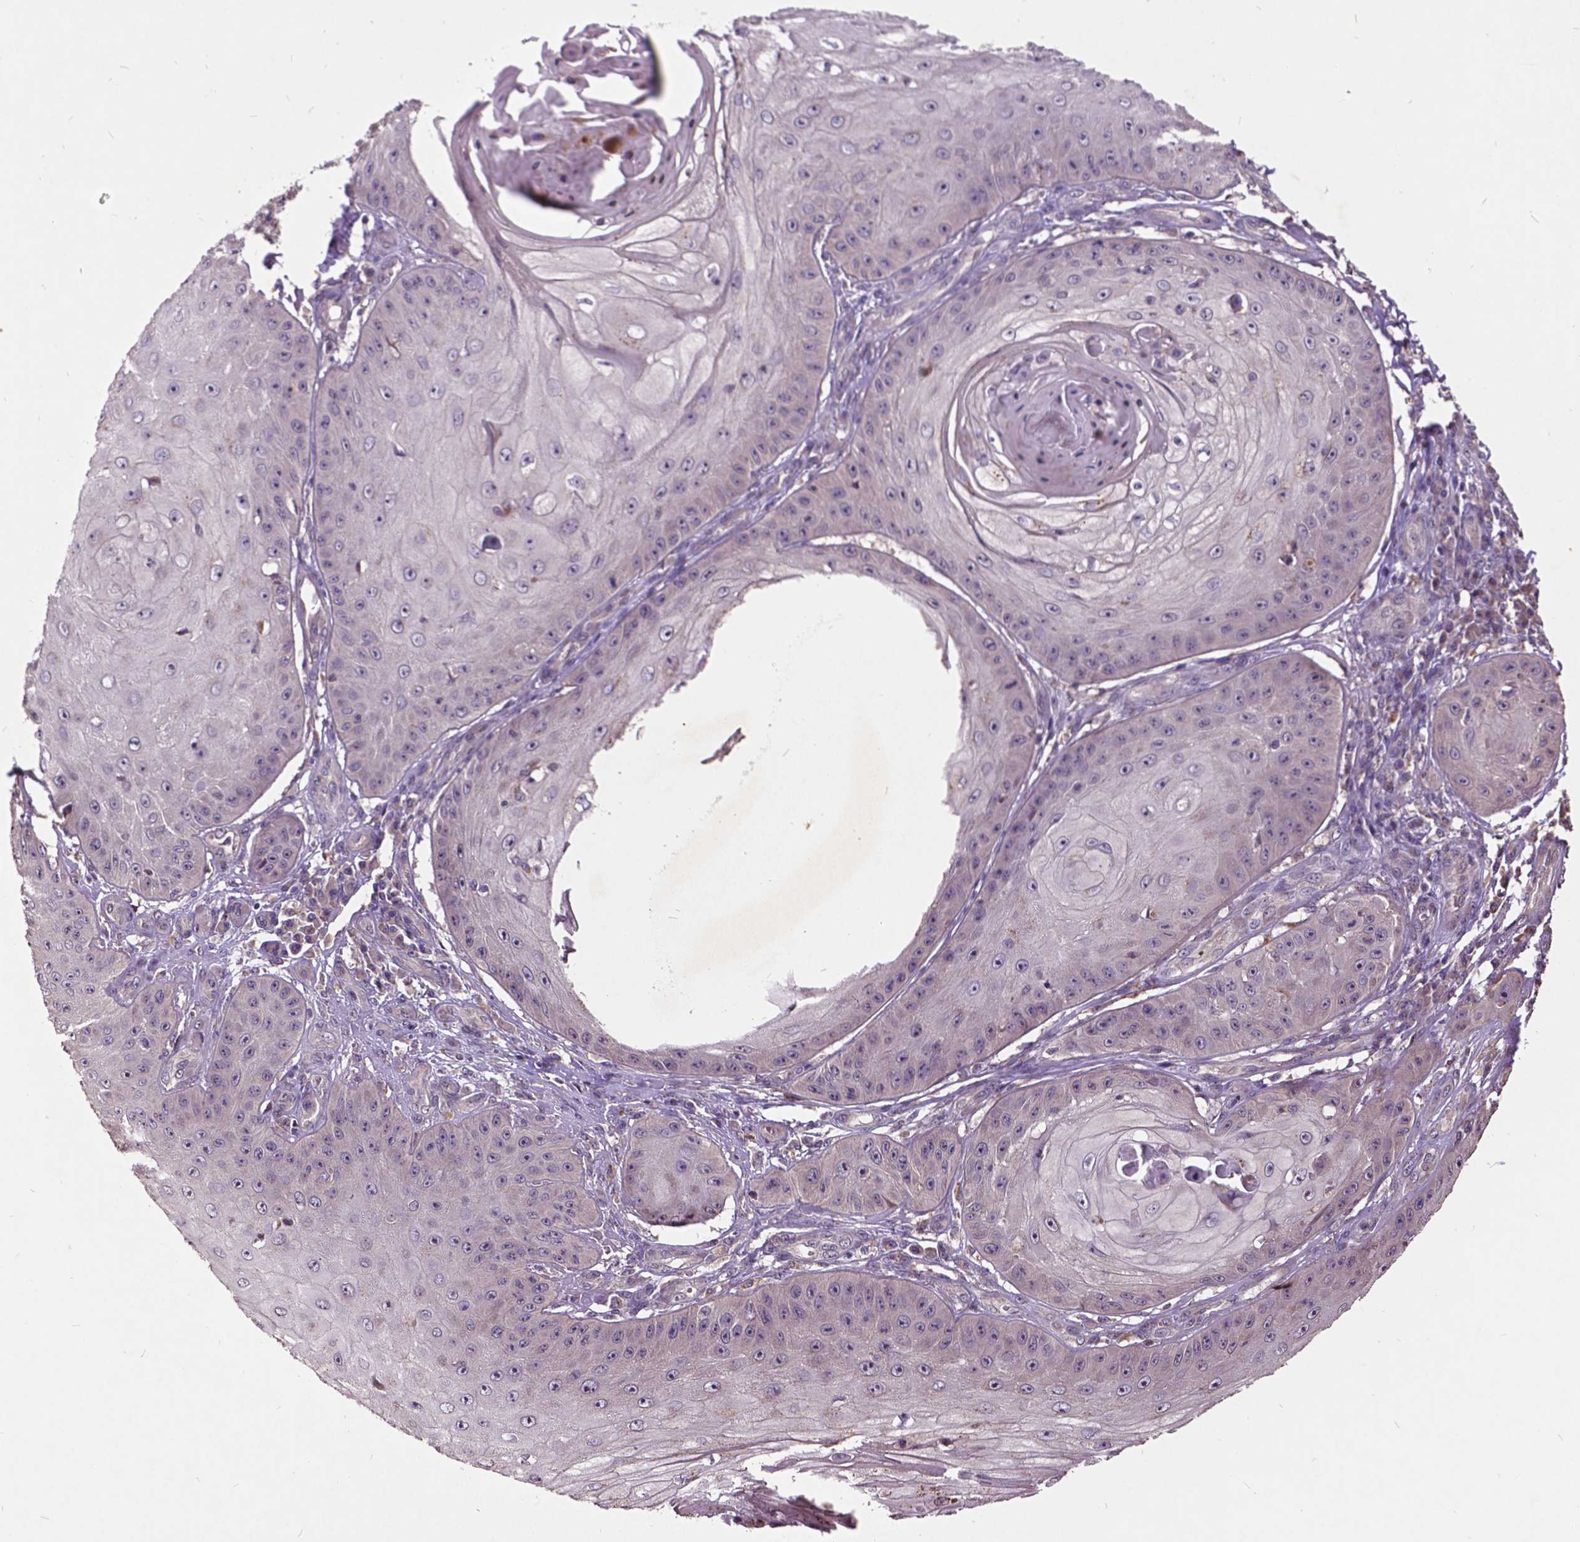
{"staining": {"intensity": "negative", "quantity": "none", "location": "none"}, "tissue": "skin cancer", "cell_type": "Tumor cells", "image_type": "cancer", "snomed": [{"axis": "morphology", "description": "Squamous cell carcinoma, NOS"}, {"axis": "topography", "description": "Skin"}], "caption": "Immunohistochemical staining of human skin cancer reveals no significant positivity in tumor cells.", "gene": "AP1S3", "patient": {"sex": "male", "age": 70}}